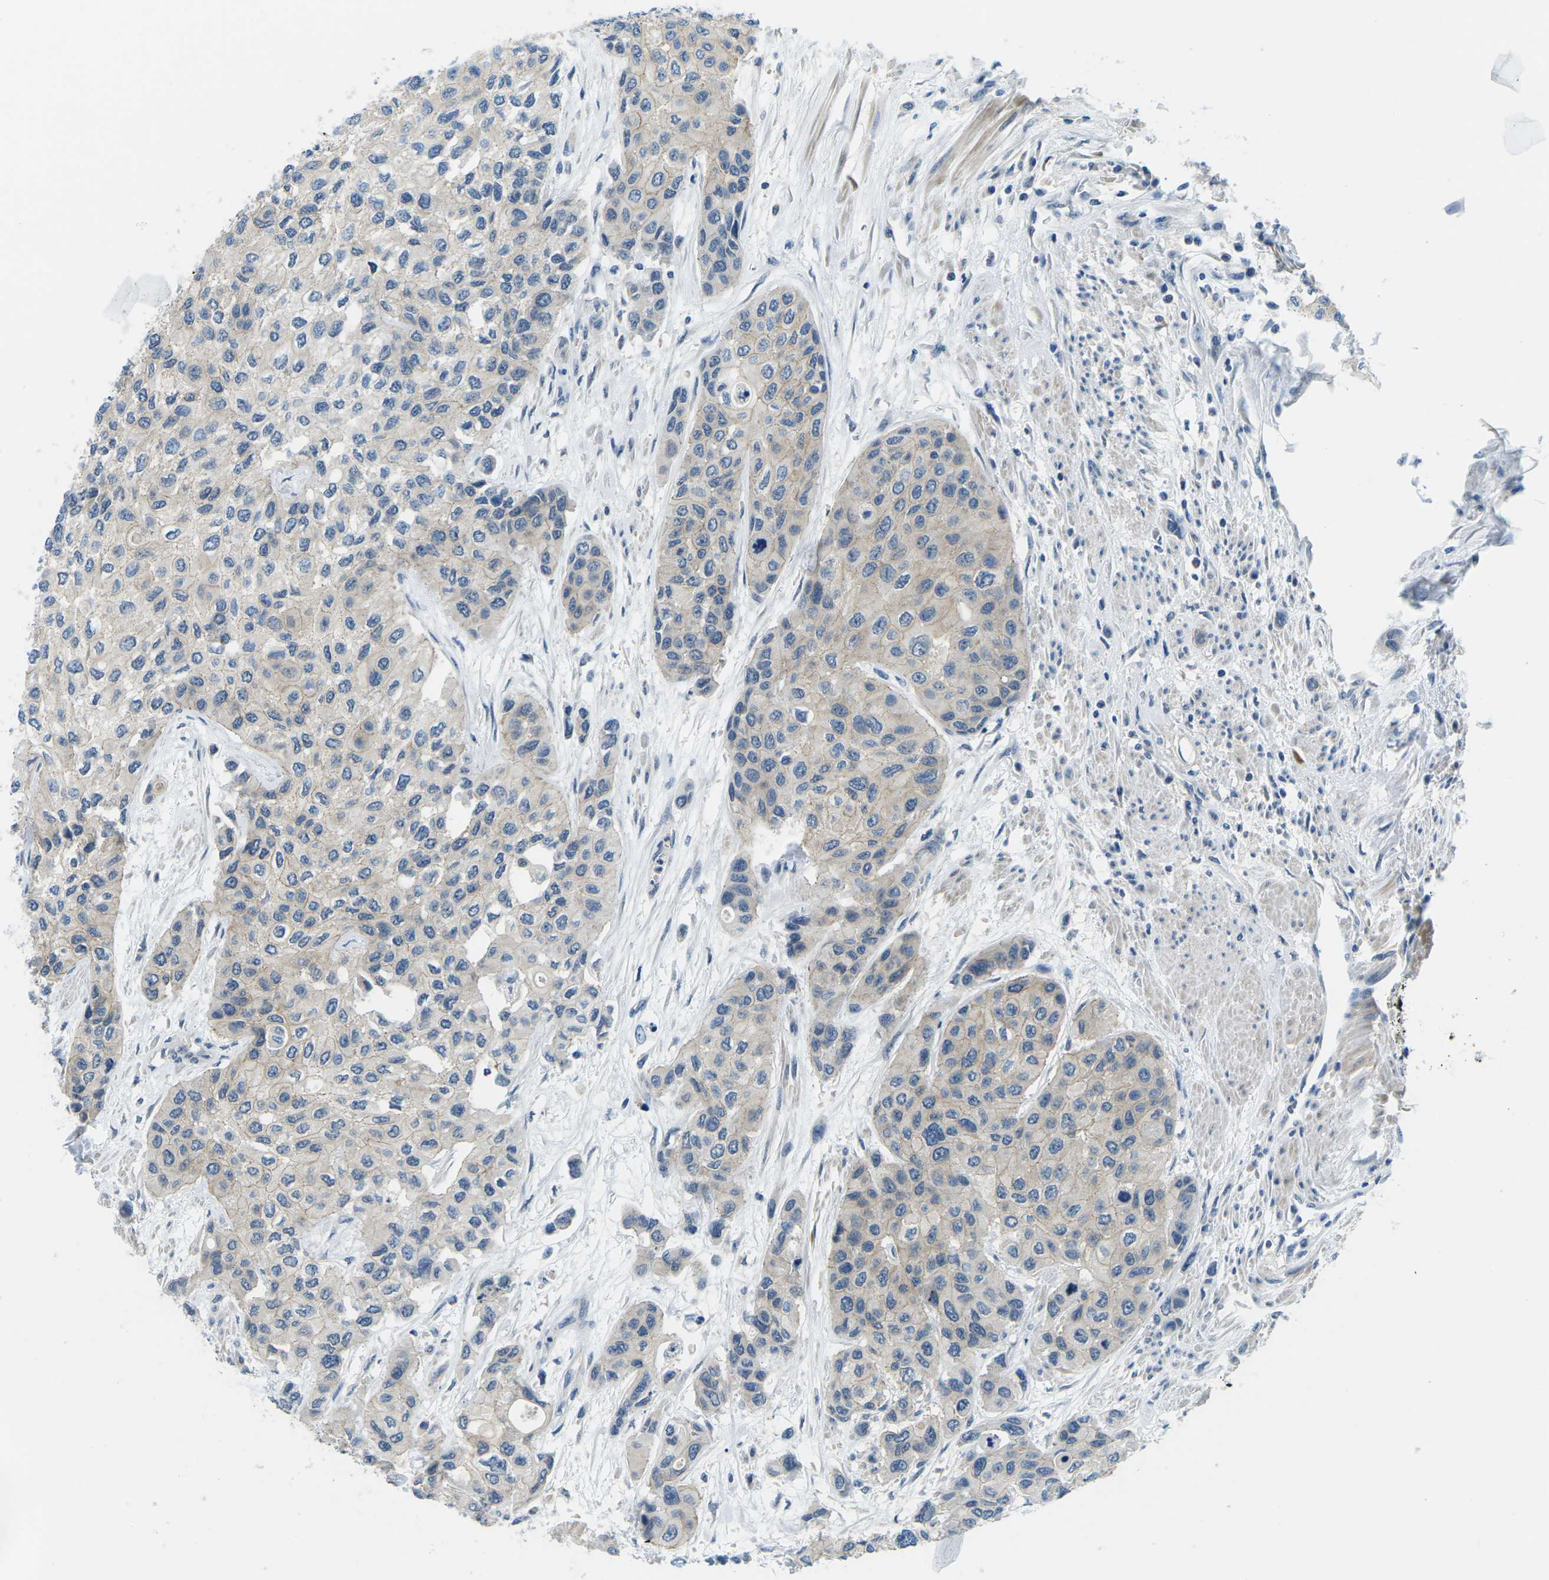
{"staining": {"intensity": "weak", "quantity": "<25%", "location": "cytoplasmic/membranous"}, "tissue": "urothelial cancer", "cell_type": "Tumor cells", "image_type": "cancer", "snomed": [{"axis": "morphology", "description": "Urothelial carcinoma, High grade"}, {"axis": "topography", "description": "Urinary bladder"}], "caption": "Immunohistochemical staining of human urothelial cancer shows no significant positivity in tumor cells. The staining was performed using DAB (3,3'-diaminobenzidine) to visualize the protein expression in brown, while the nuclei were stained in blue with hematoxylin (Magnification: 20x).", "gene": "CTNND1", "patient": {"sex": "female", "age": 56}}